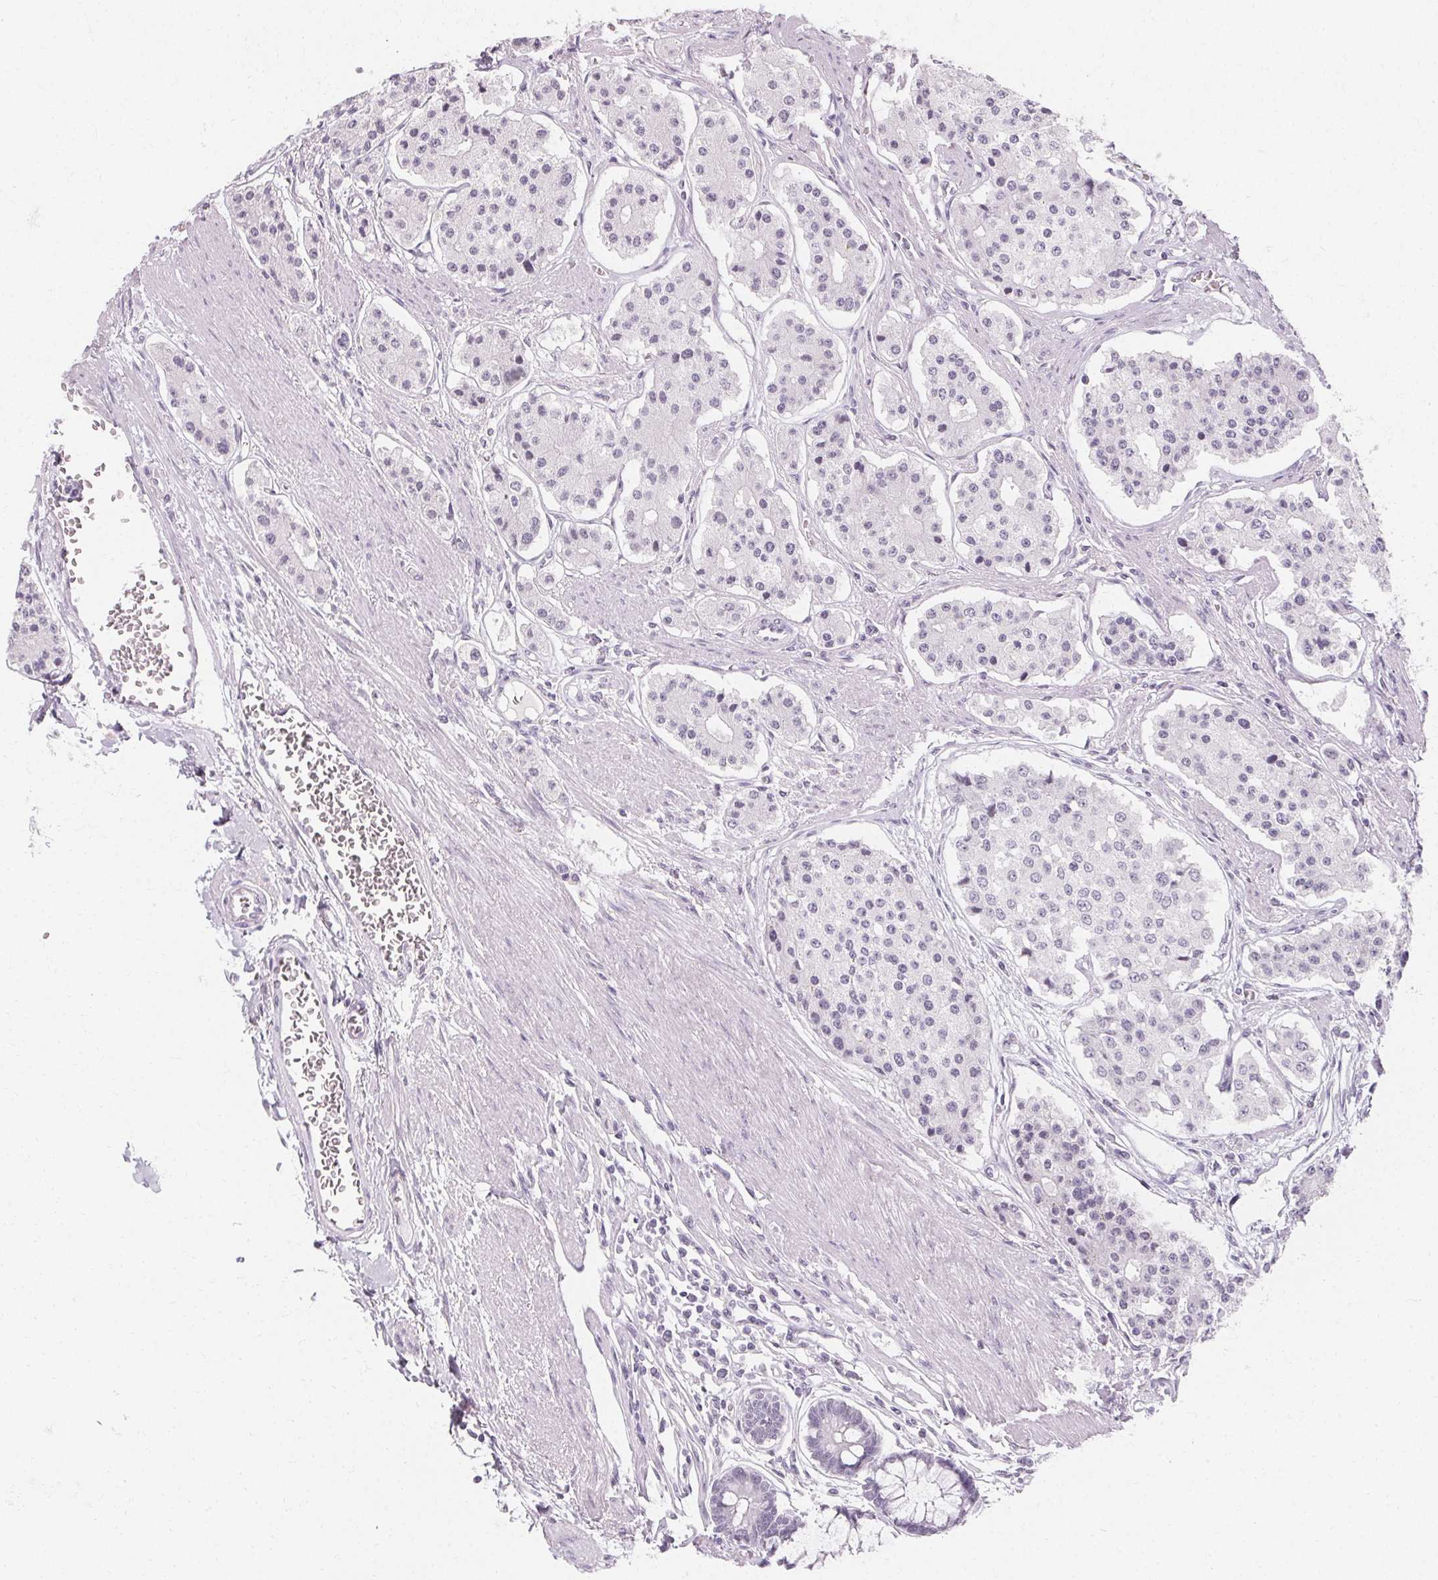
{"staining": {"intensity": "negative", "quantity": "none", "location": "none"}, "tissue": "carcinoid", "cell_type": "Tumor cells", "image_type": "cancer", "snomed": [{"axis": "morphology", "description": "Carcinoid, malignant, NOS"}, {"axis": "topography", "description": "Small intestine"}], "caption": "The IHC image has no significant positivity in tumor cells of carcinoid tissue.", "gene": "SYNPR", "patient": {"sex": "female", "age": 65}}